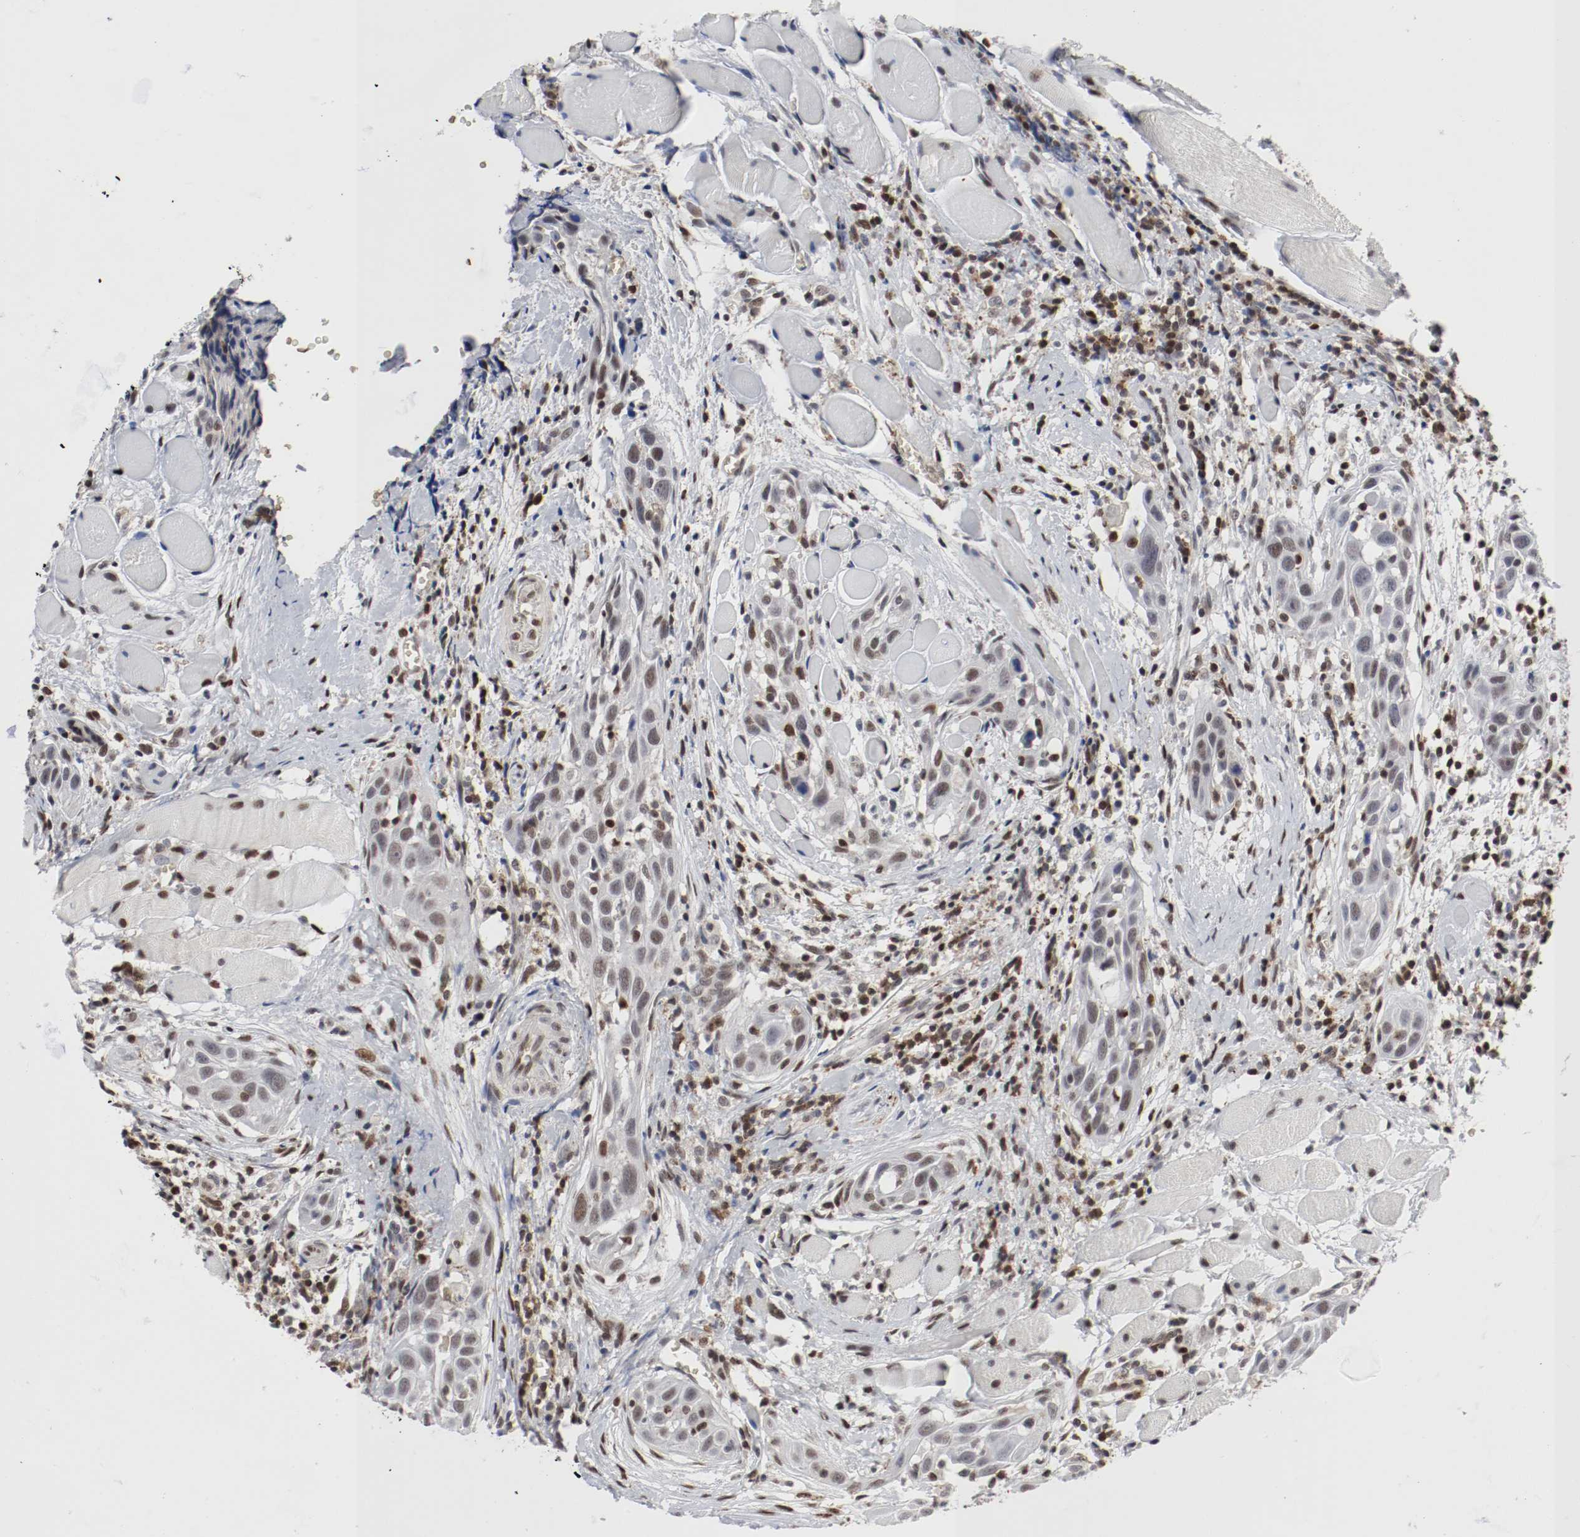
{"staining": {"intensity": "weak", "quantity": "25%-75%", "location": "nuclear"}, "tissue": "head and neck cancer", "cell_type": "Tumor cells", "image_type": "cancer", "snomed": [{"axis": "morphology", "description": "Squamous cell carcinoma, NOS"}, {"axis": "topography", "description": "Oral tissue"}, {"axis": "topography", "description": "Head-Neck"}], "caption": "An immunohistochemistry micrograph of neoplastic tissue is shown. Protein staining in brown shows weak nuclear positivity in head and neck squamous cell carcinoma within tumor cells.", "gene": "JUND", "patient": {"sex": "female", "age": 50}}